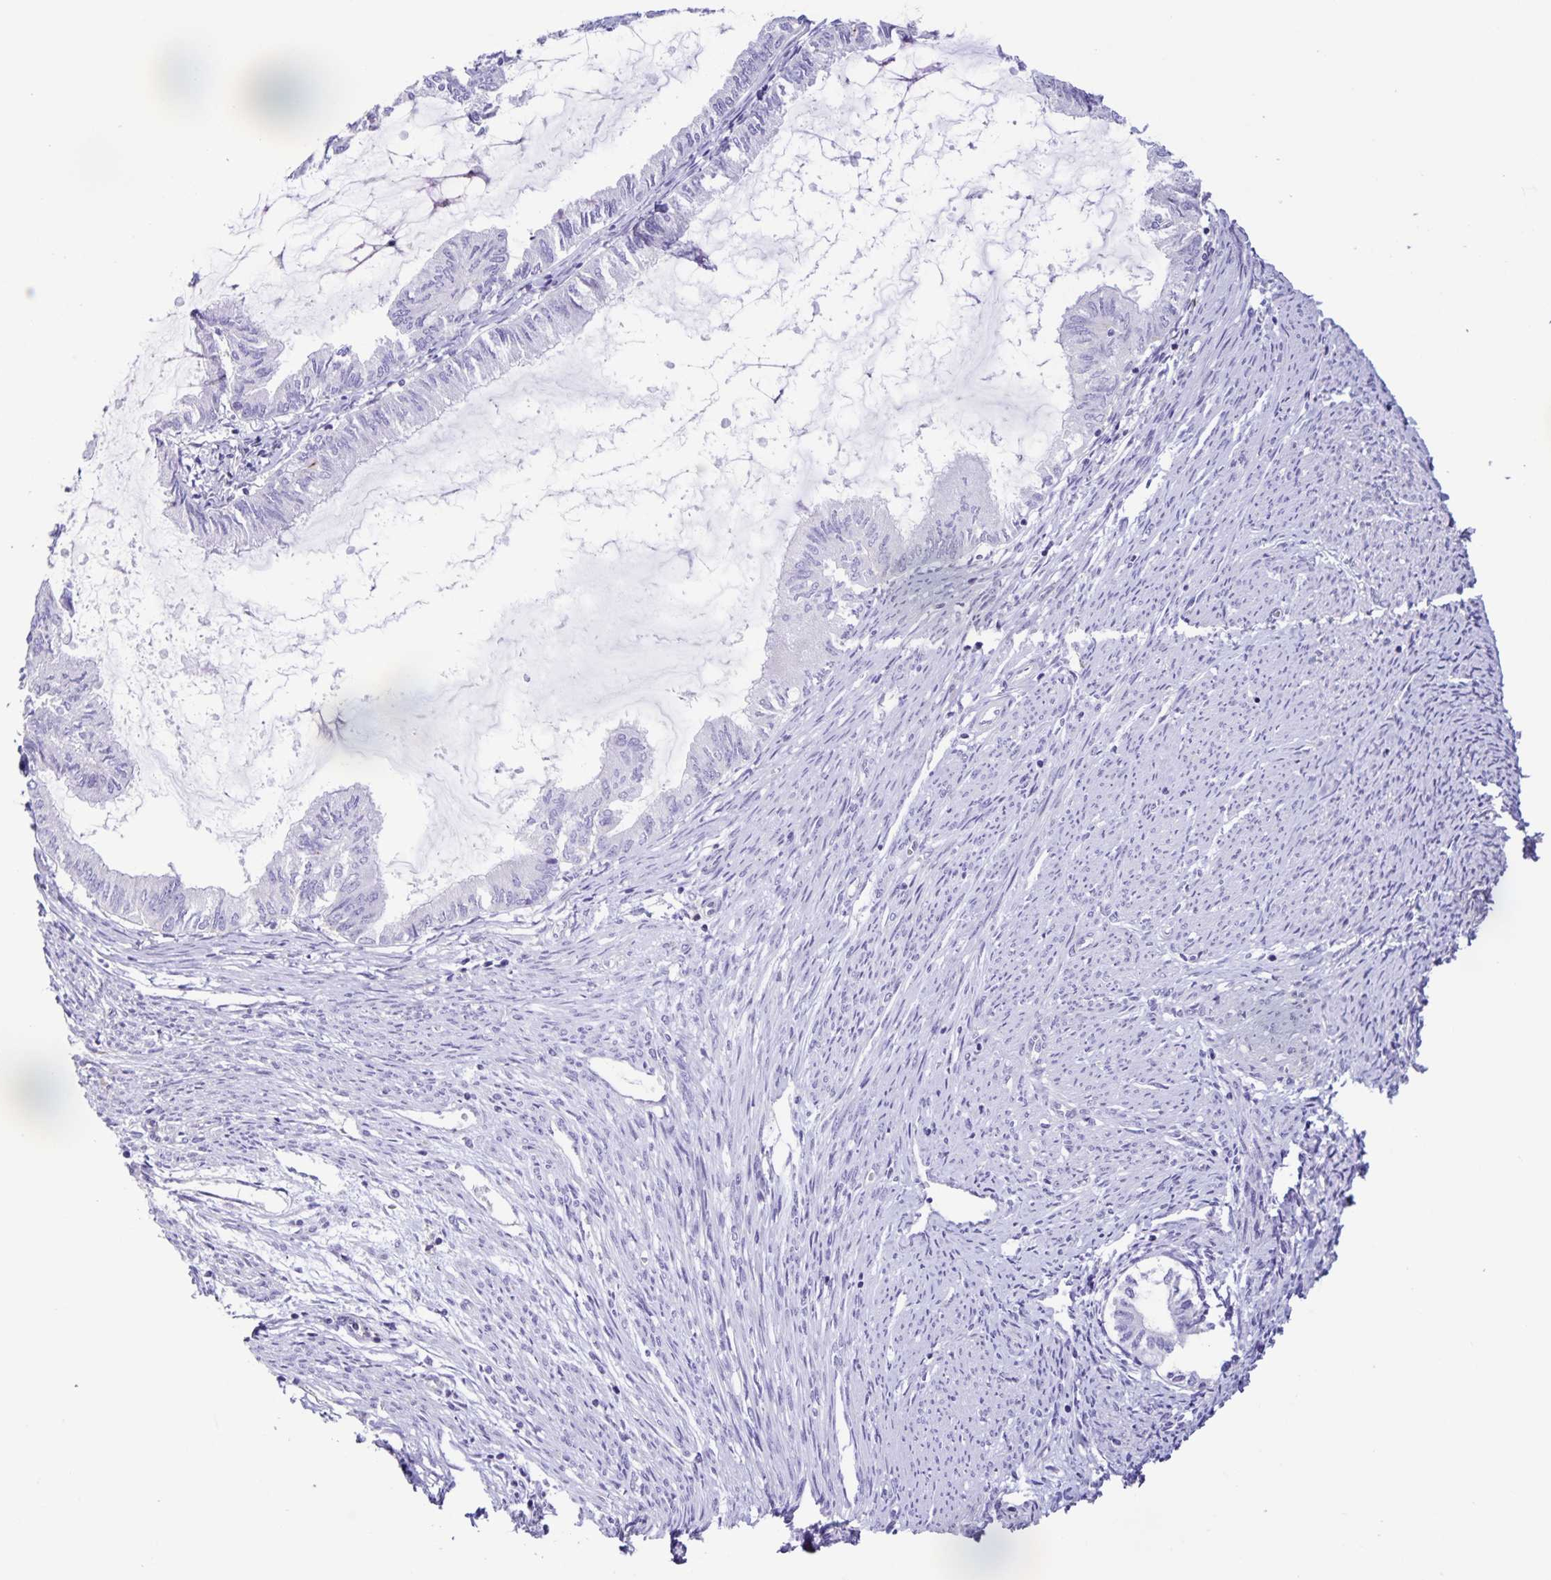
{"staining": {"intensity": "negative", "quantity": "none", "location": "none"}, "tissue": "endometrial cancer", "cell_type": "Tumor cells", "image_type": "cancer", "snomed": [{"axis": "morphology", "description": "Adenocarcinoma, NOS"}, {"axis": "topography", "description": "Endometrium"}], "caption": "Adenocarcinoma (endometrial) stained for a protein using immunohistochemistry (IHC) exhibits no expression tumor cells.", "gene": "BOLL", "patient": {"sex": "female", "age": 86}}